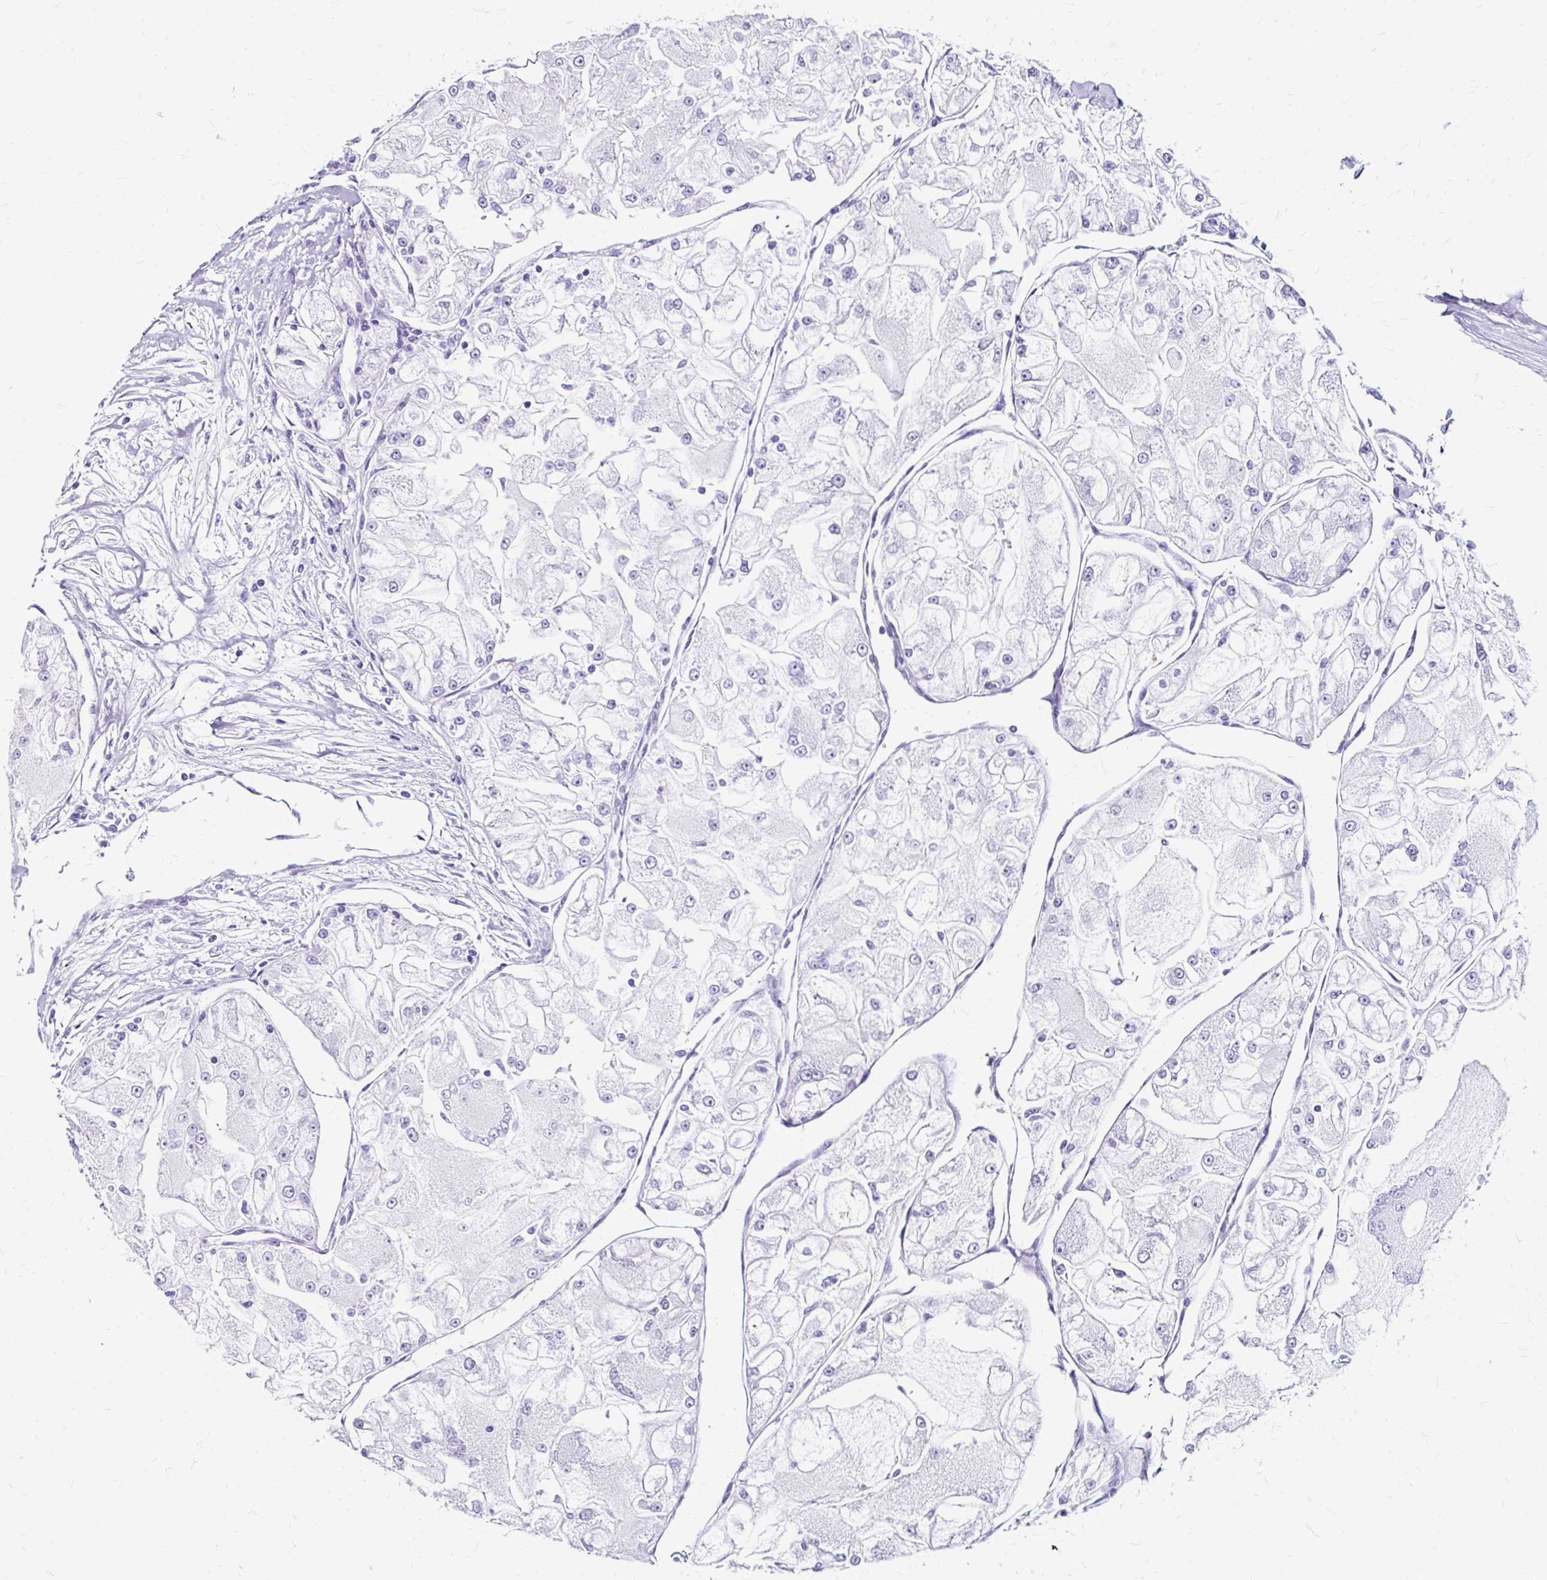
{"staining": {"intensity": "negative", "quantity": "none", "location": "none"}, "tissue": "renal cancer", "cell_type": "Tumor cells", "image_type": "cancer", "snomed": [{"axis": "morphology", "description": "Adenocarcinoma, NOS"}, {"axis": "topography", "description": "Kidney"}], "caption": "Immunohistochemical staining of adenocarcinoma (renal) shows no significant expression in tumor cells. The staining was performed using DAB to visualize the protein expression in brown, while the nuclei were stained in blue with hematoxylin (Magnification: 20x).", "gene": "ZNF555", "patient": {"sex": "female", "age": 72}}